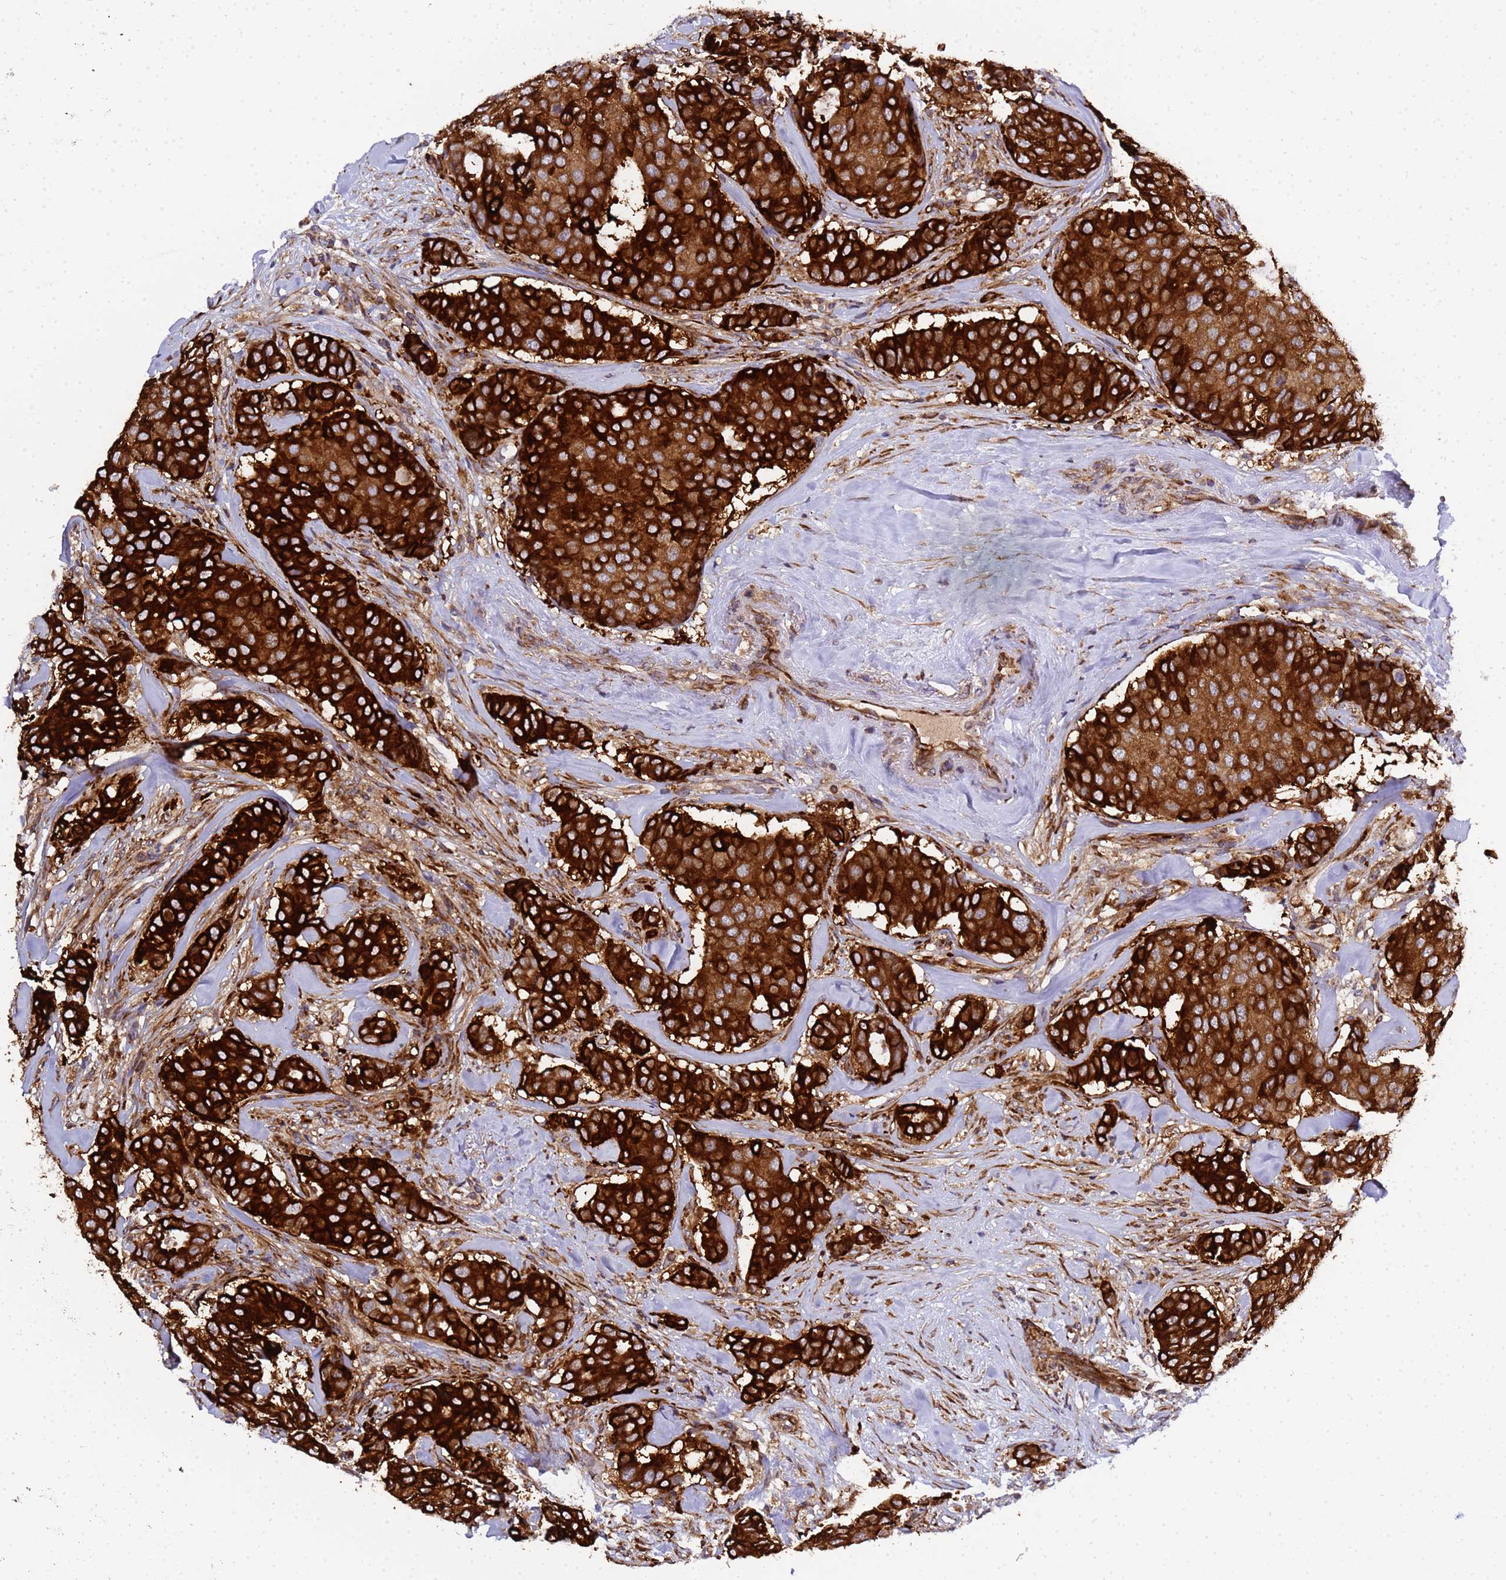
{"staining": {"intensity": "strong", "quantity": ">75%", "location": "cytoplasmic/membranous"}, "tissue": "breast cancer", "cell_type": "Tumor cells", "image_type": "cancer", "snomed": [{"axis": "morphology", "description": "Duct carcinoma"}, {"axis": "topography", "description": "Breast"}], "caption": "An immunohistochemistry (IHC) micrograph of neoplastic tissue is shown. Protein staining in brown shows strong cytoplasmic/membranous positivity in breast cancer within tumor cells.", "gene": "MOCS1", "patient": {"sex": "female", "age": 75}}